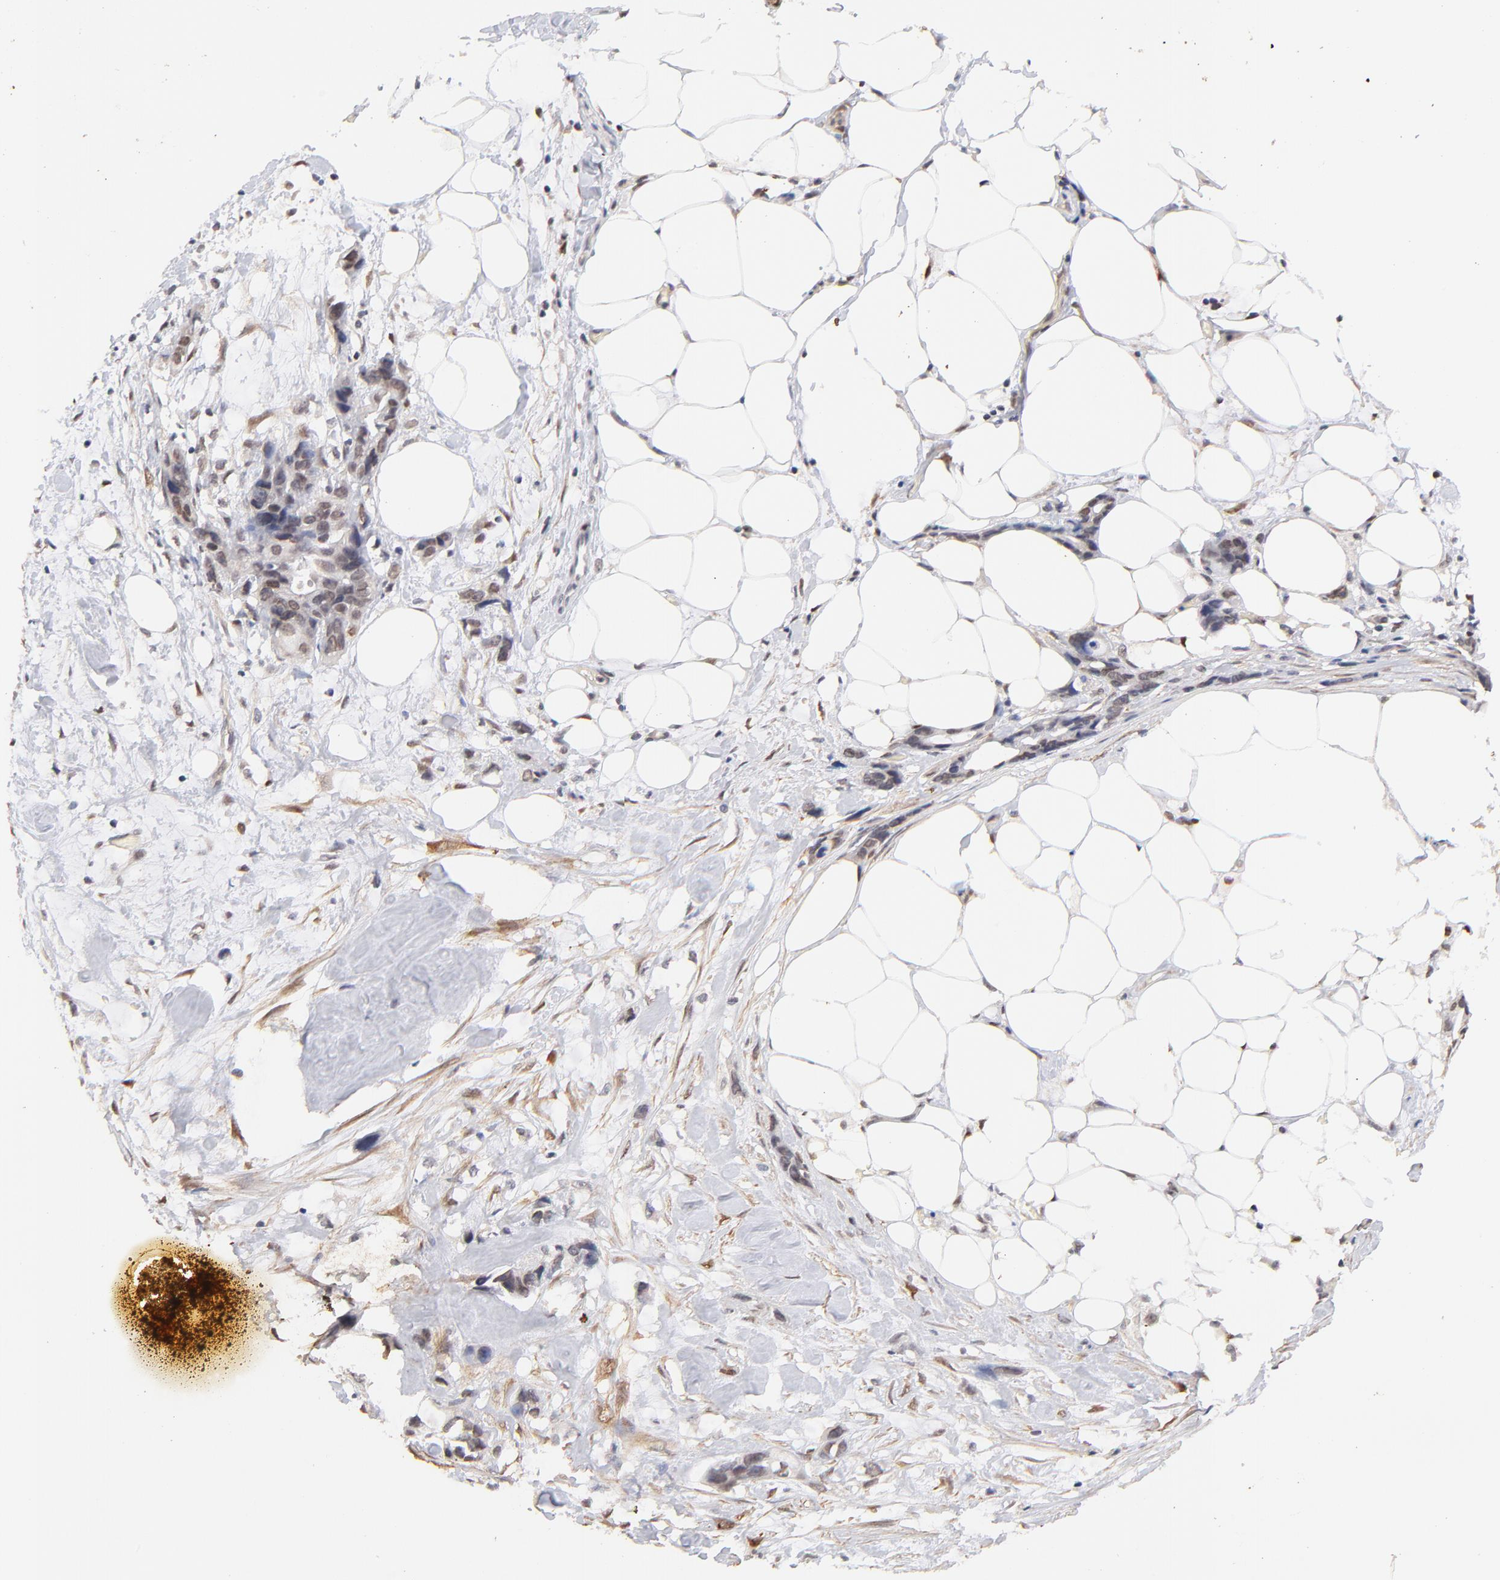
{"staining": {"intensity": "weak", "quantity": "25%-75%", "location": "cytoplasmic/membranous,nuclear"}, "tissue": "stomach cancer", "cell_type": "Tumor cells", "image_type": "cancer", "snomed": [{"axis": "morphology", "description": "Adenocarcinoma, NOS"}, {"axis": "topography", "description": "Stomach, upper"}], "caption": "IHC (DAB (3,3'-diaminobenzidine)) staining of stomach cancer (adenocarcinoma) reveals weak cytoplasmic/membranous and nuclear protein staining in approximately 25%-75% of tumor cells.", "gene": "ZFP92", "patient": {"sex": "male", "age": 47}}